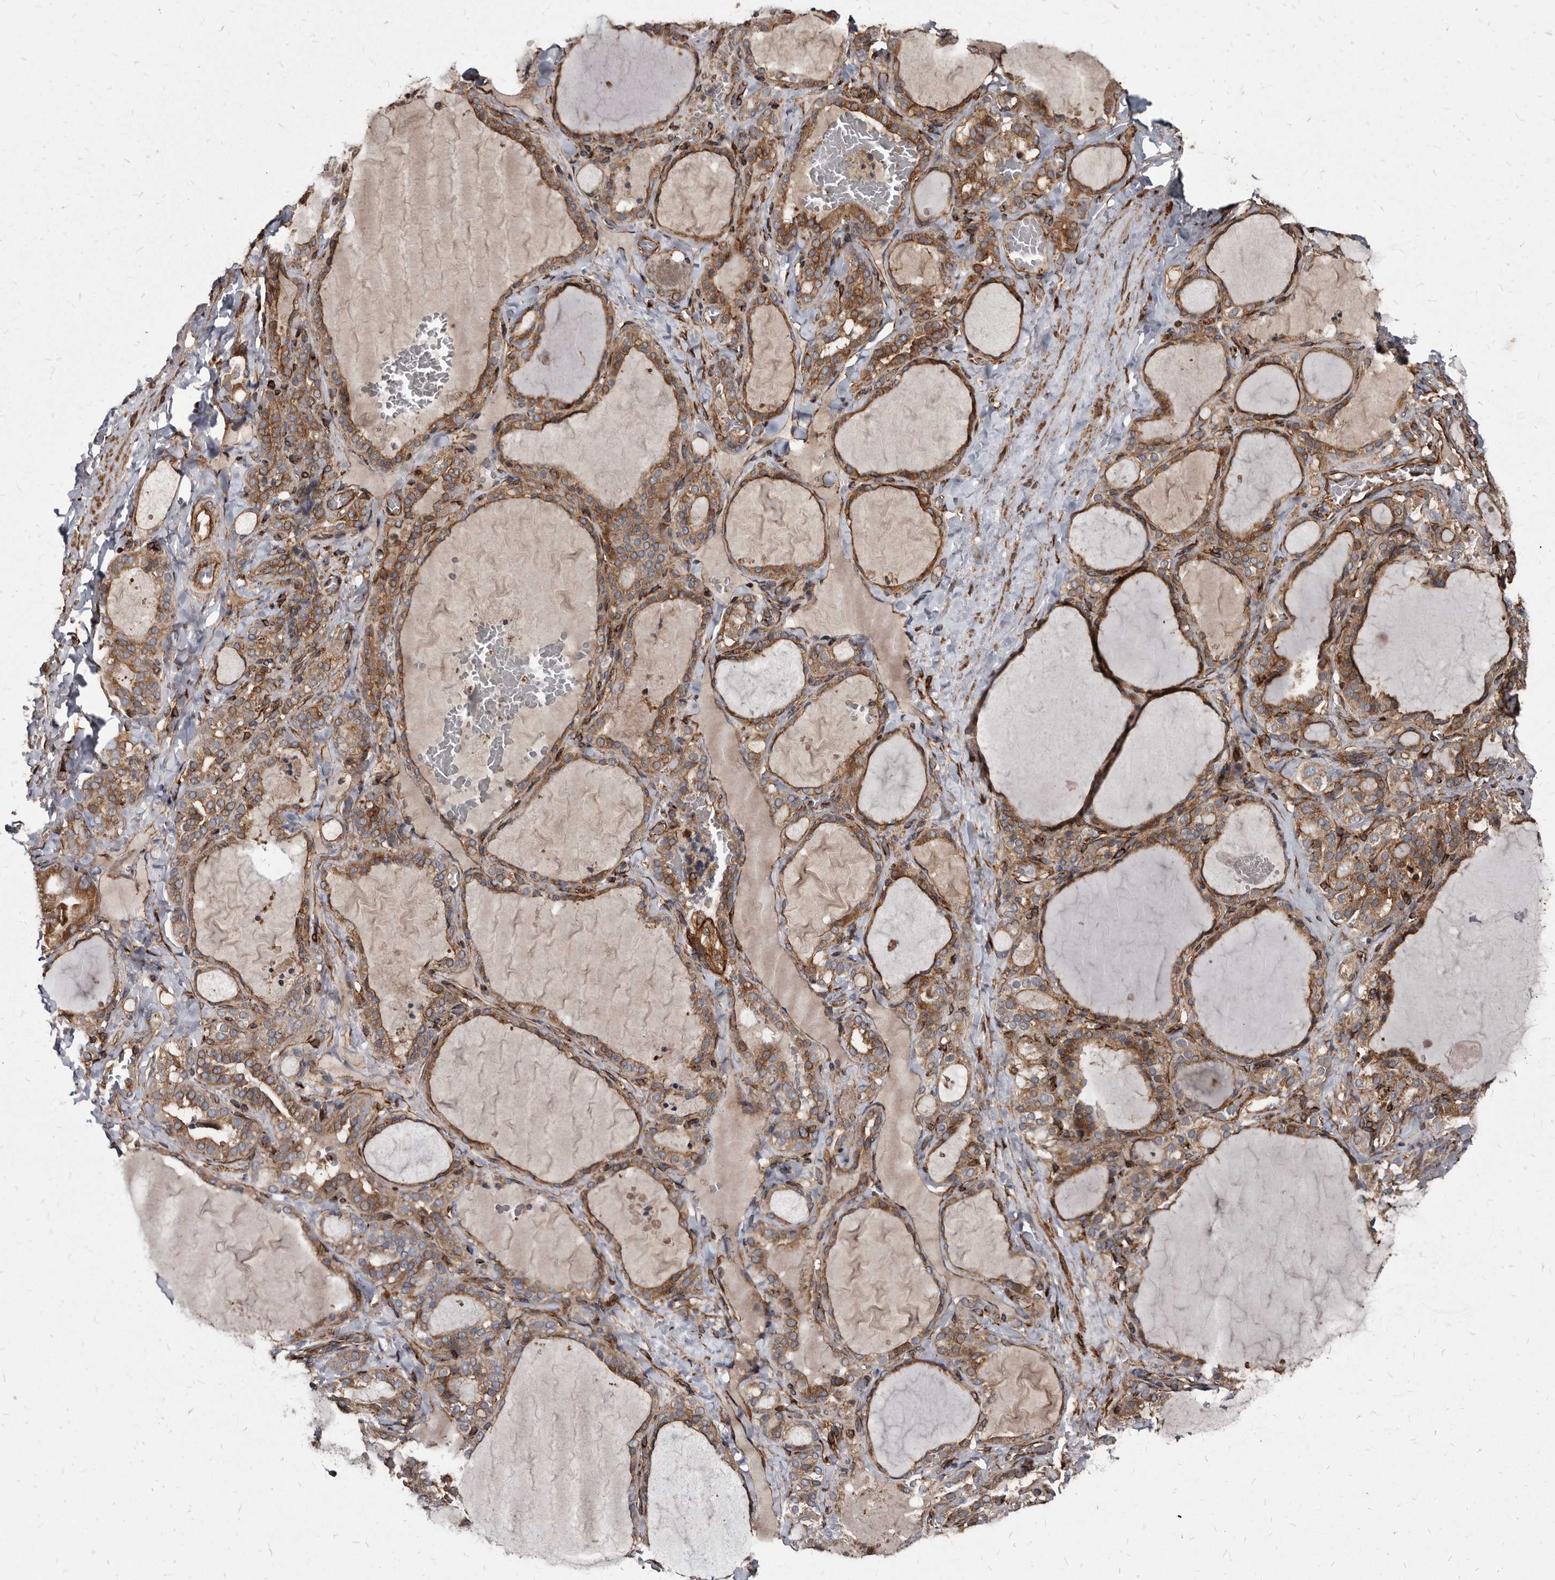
{"staining": {"intensity": "moderate", "quantity": ">75%", "location": "cytoplasmic/membranous"}, "tissue": "thyroid gland", "cell_type": "Glandular cells", "image_type": "normal", "snomed": [{"axis": "morphology", "description": "Normal tissue, NOS"}, {"axis": "topography", "description": "Thyroid gland"}], "caption": "Immunohistochemistry of benign human thyroid gland demonstrates medium levels of moderate cytoplasmic/membranous expression in approximately >75% of glandular cells.", "gene": "KCTD20", "patient": {"sex": "female", "age": 22}}